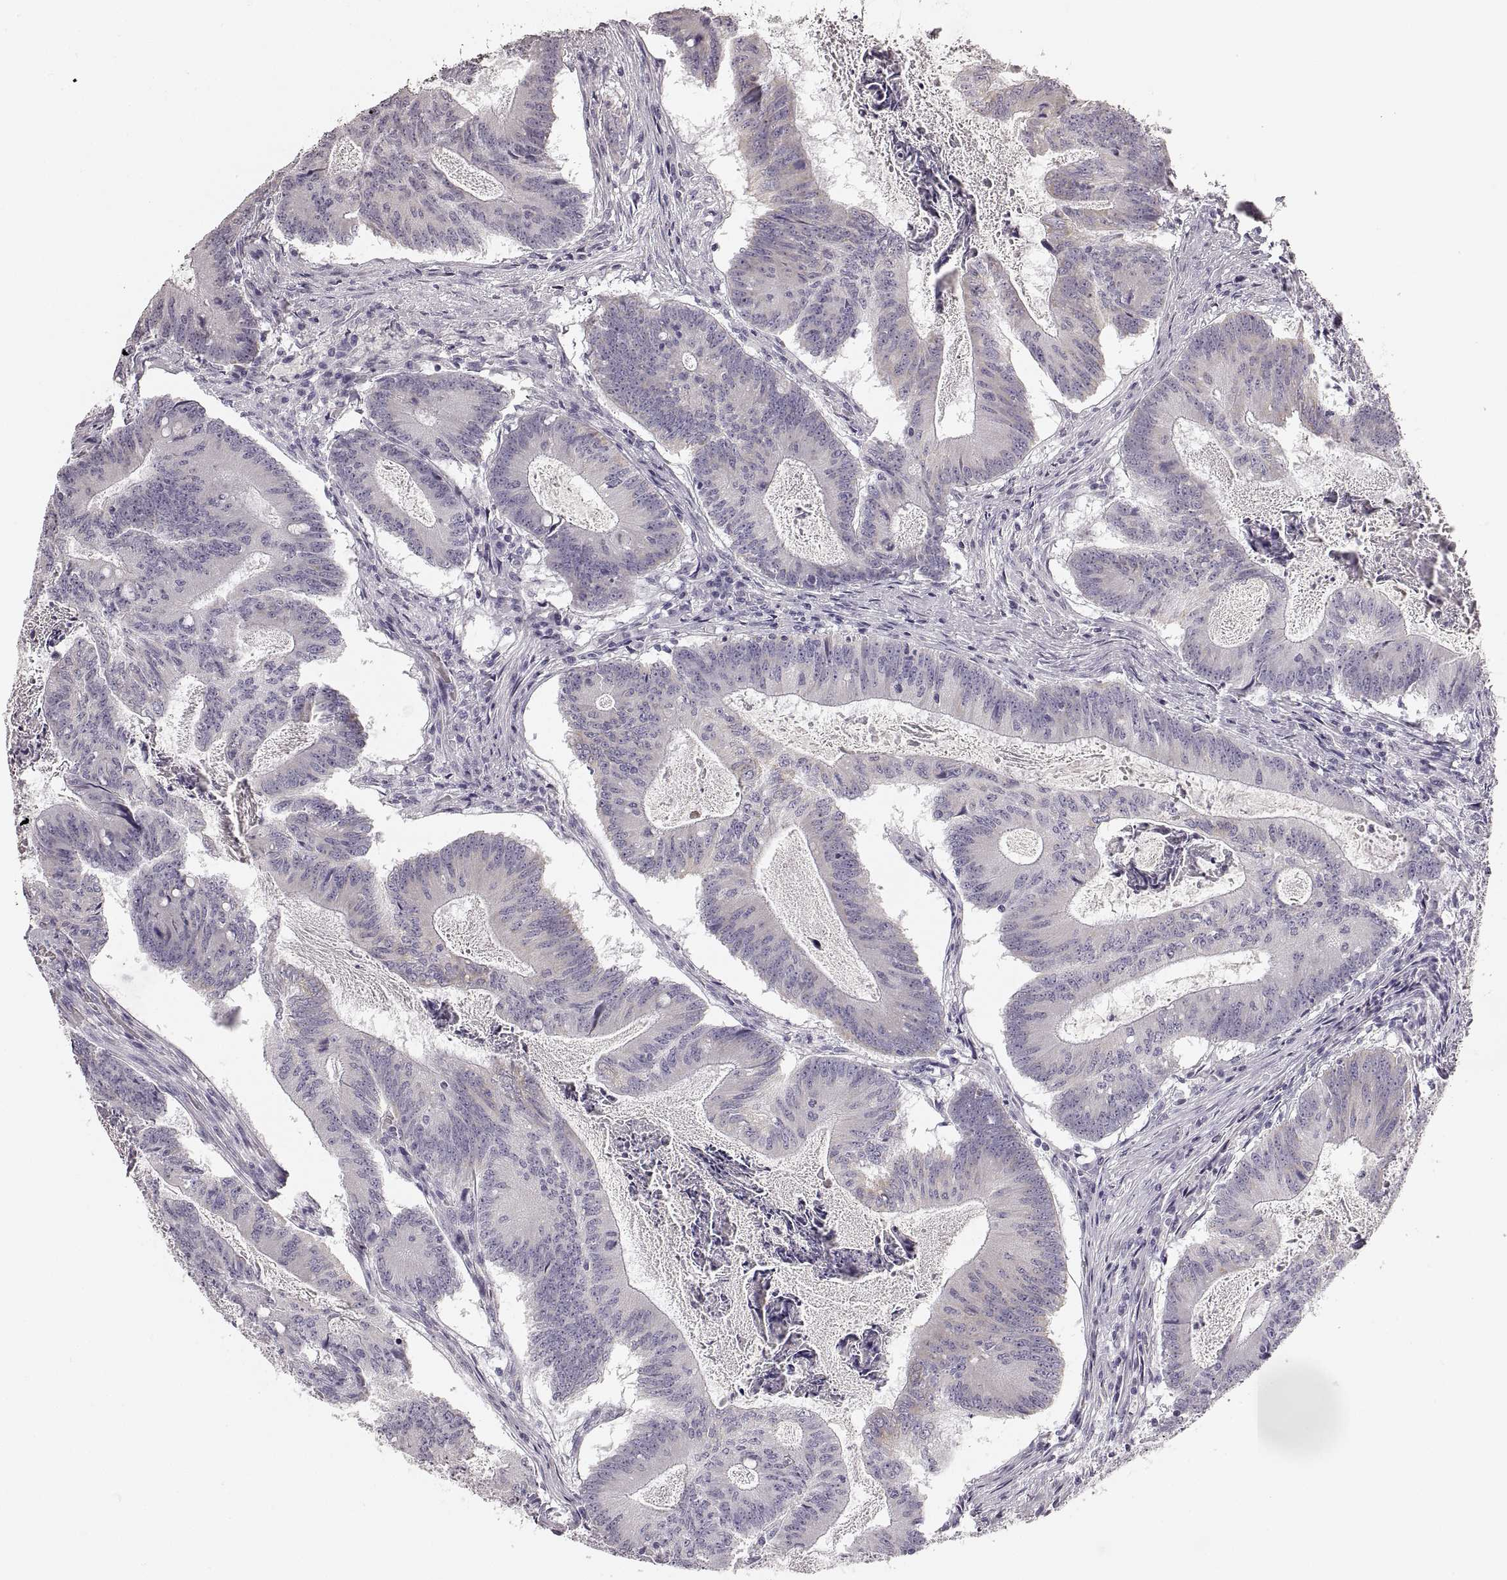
{"staining": {"intensity": "negative", "quantity": "none", "location": "none"}, "tissue": "colorectal cancer", "cell_type": "Tumor cells", "image_type": "cancer", "snomed": [{"axis": "morphology", "description": "Adenocarcinoma, NOS"}, {"axis": "topography", "description": "Colon"}], "caption": "Tumor cells show no significant positivity in colorectal adenocarcinoma.", "gene": "RDH13", "patient": {"sex": "female", "age": 70}}